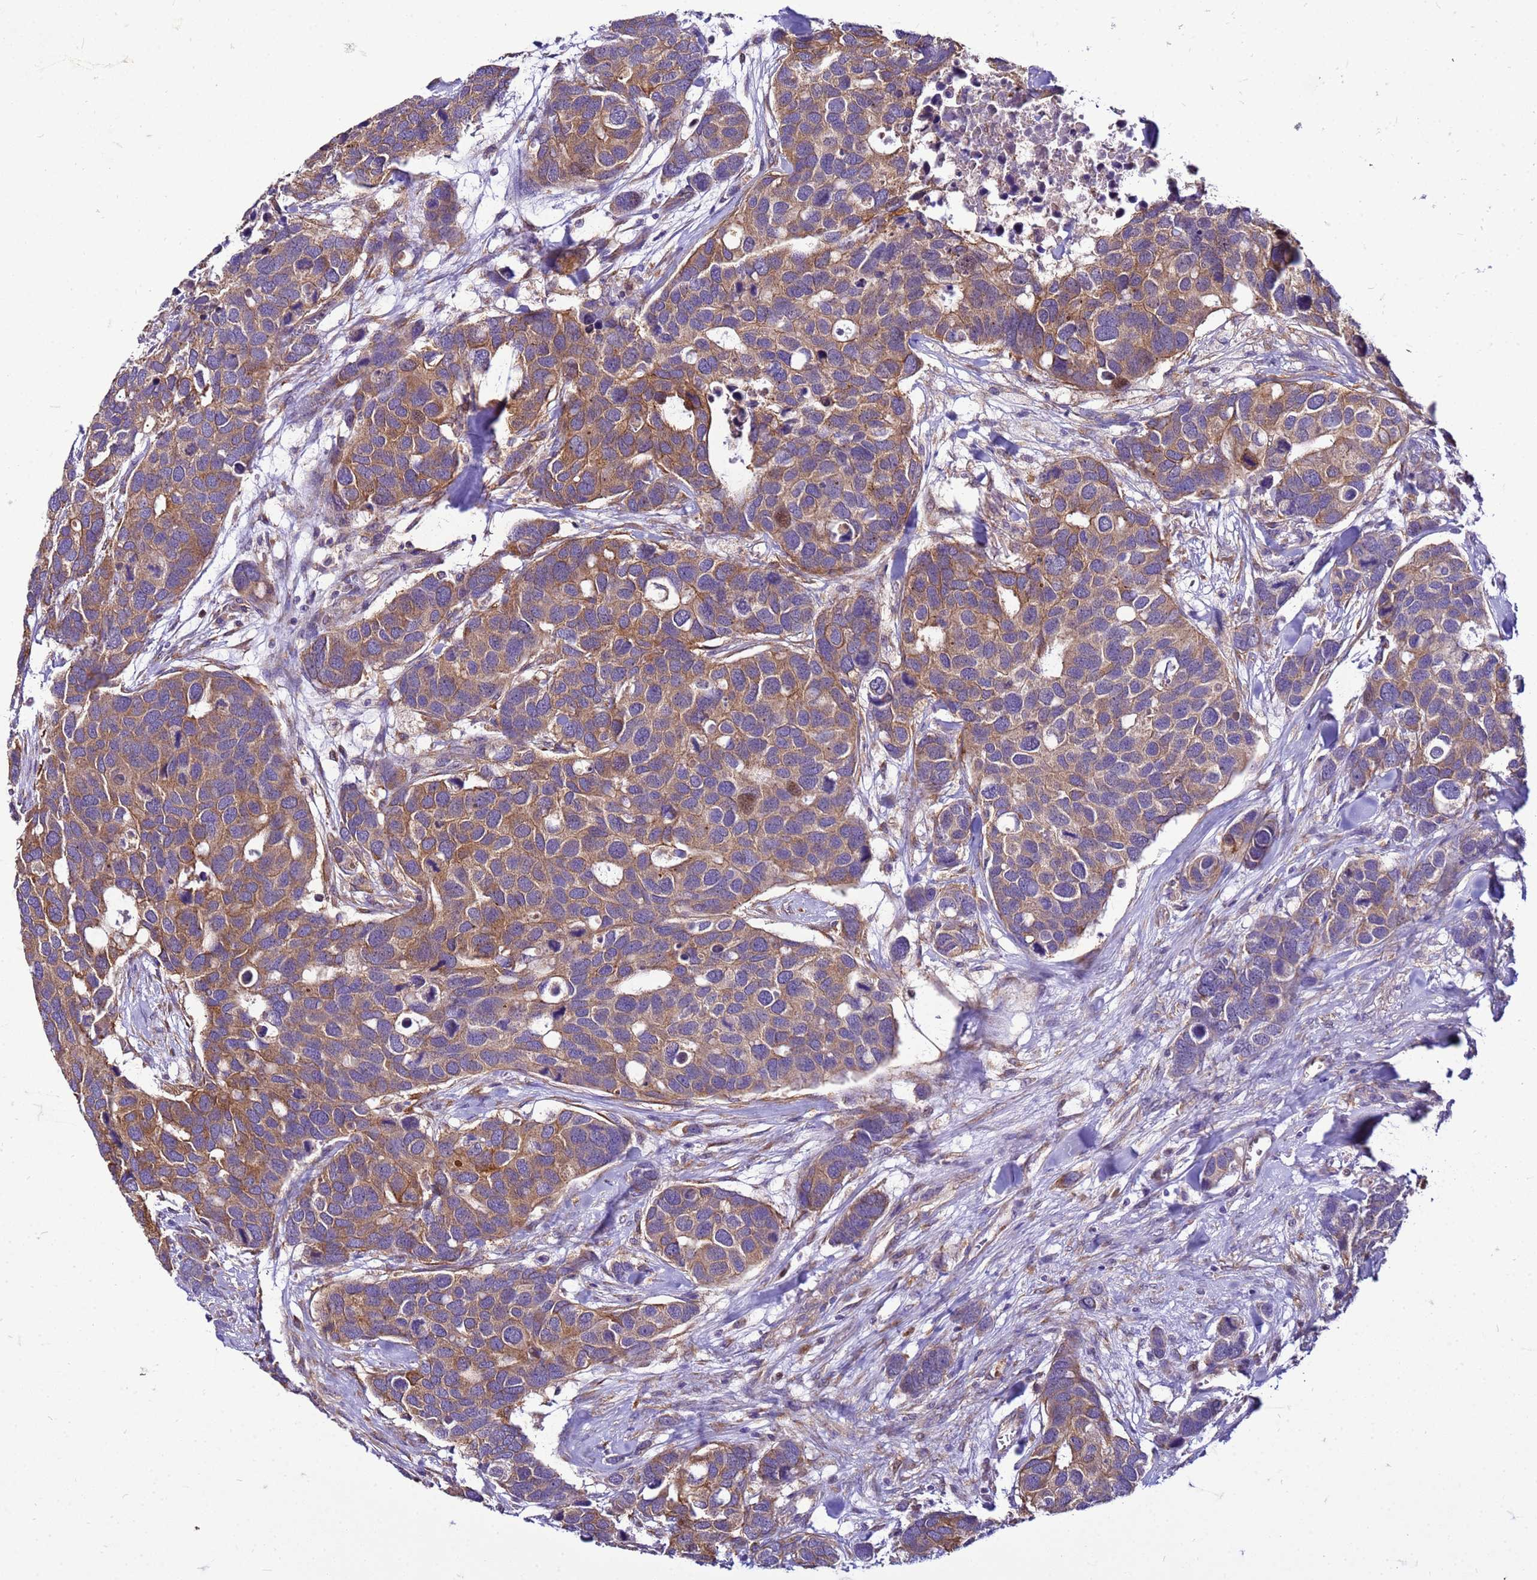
{"staining": {"intensity": "moderate", "quantity": ">75%", "location": "cytoplasmic/membranous"}, "tissue": "breast cancer", "cell_type": "Tumor cells", "image_type": "cancer", "snomed": [{"axis": "morphology", "description": "Duct carcinoma"}, {"axis": "topography", "description": "Breast"}], "caption": "Immunohistochemistry (IHC) photomicrograph of neoplastic tissue: human breast cancer stained using immunohistochemistry (IHC) displays medium levels of moderate protein expression localized specifically in the cytoplasmic/membranous of tumor cells, appearing as a cytoplasmic/membranous brown color.", "gene": "PKD1", "patient": {"sex": "female", "age": 83}}